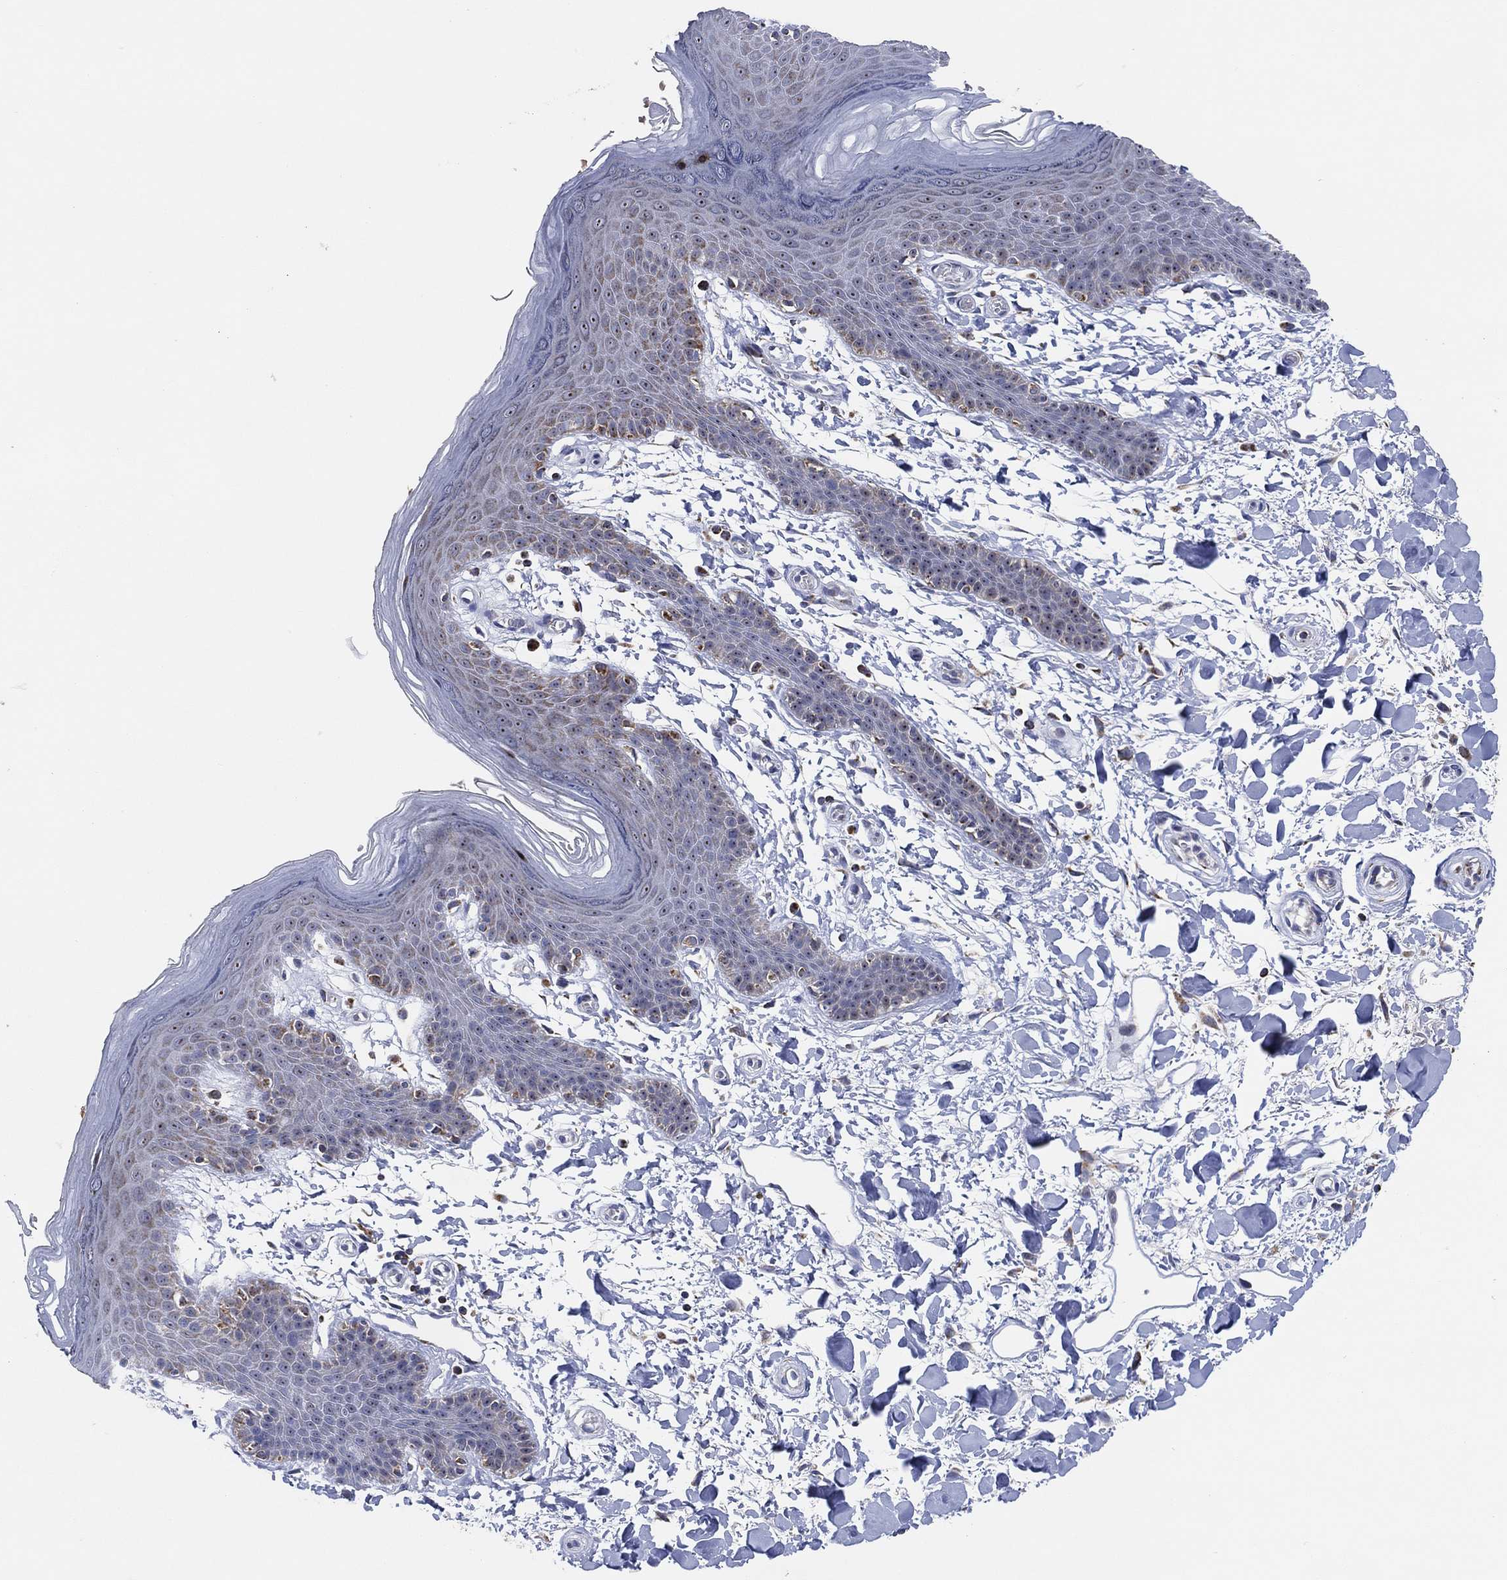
{"staining": {"intensity": "negative", "quantity": "none", "location": "none"}, "tissue": "skin", "cell_type": "Epidermal cells", "image_type": "normal", "snomed": [{"axis": "morphology", "description": "Normal tissue, NOS"}, {"axis": "topography", "description": "Anal"}], "caption": "High magnification brightfield microscopy of benign skin stained with DAB (brown) and counterstained with hematoxylin (blue): epidermal cells show no significant expression. (DAB immunohistochemistry (IHC) with hematoxylin counter stain).", "gene": "GCAT", "patient": {"sex": "male", "age": 53}}